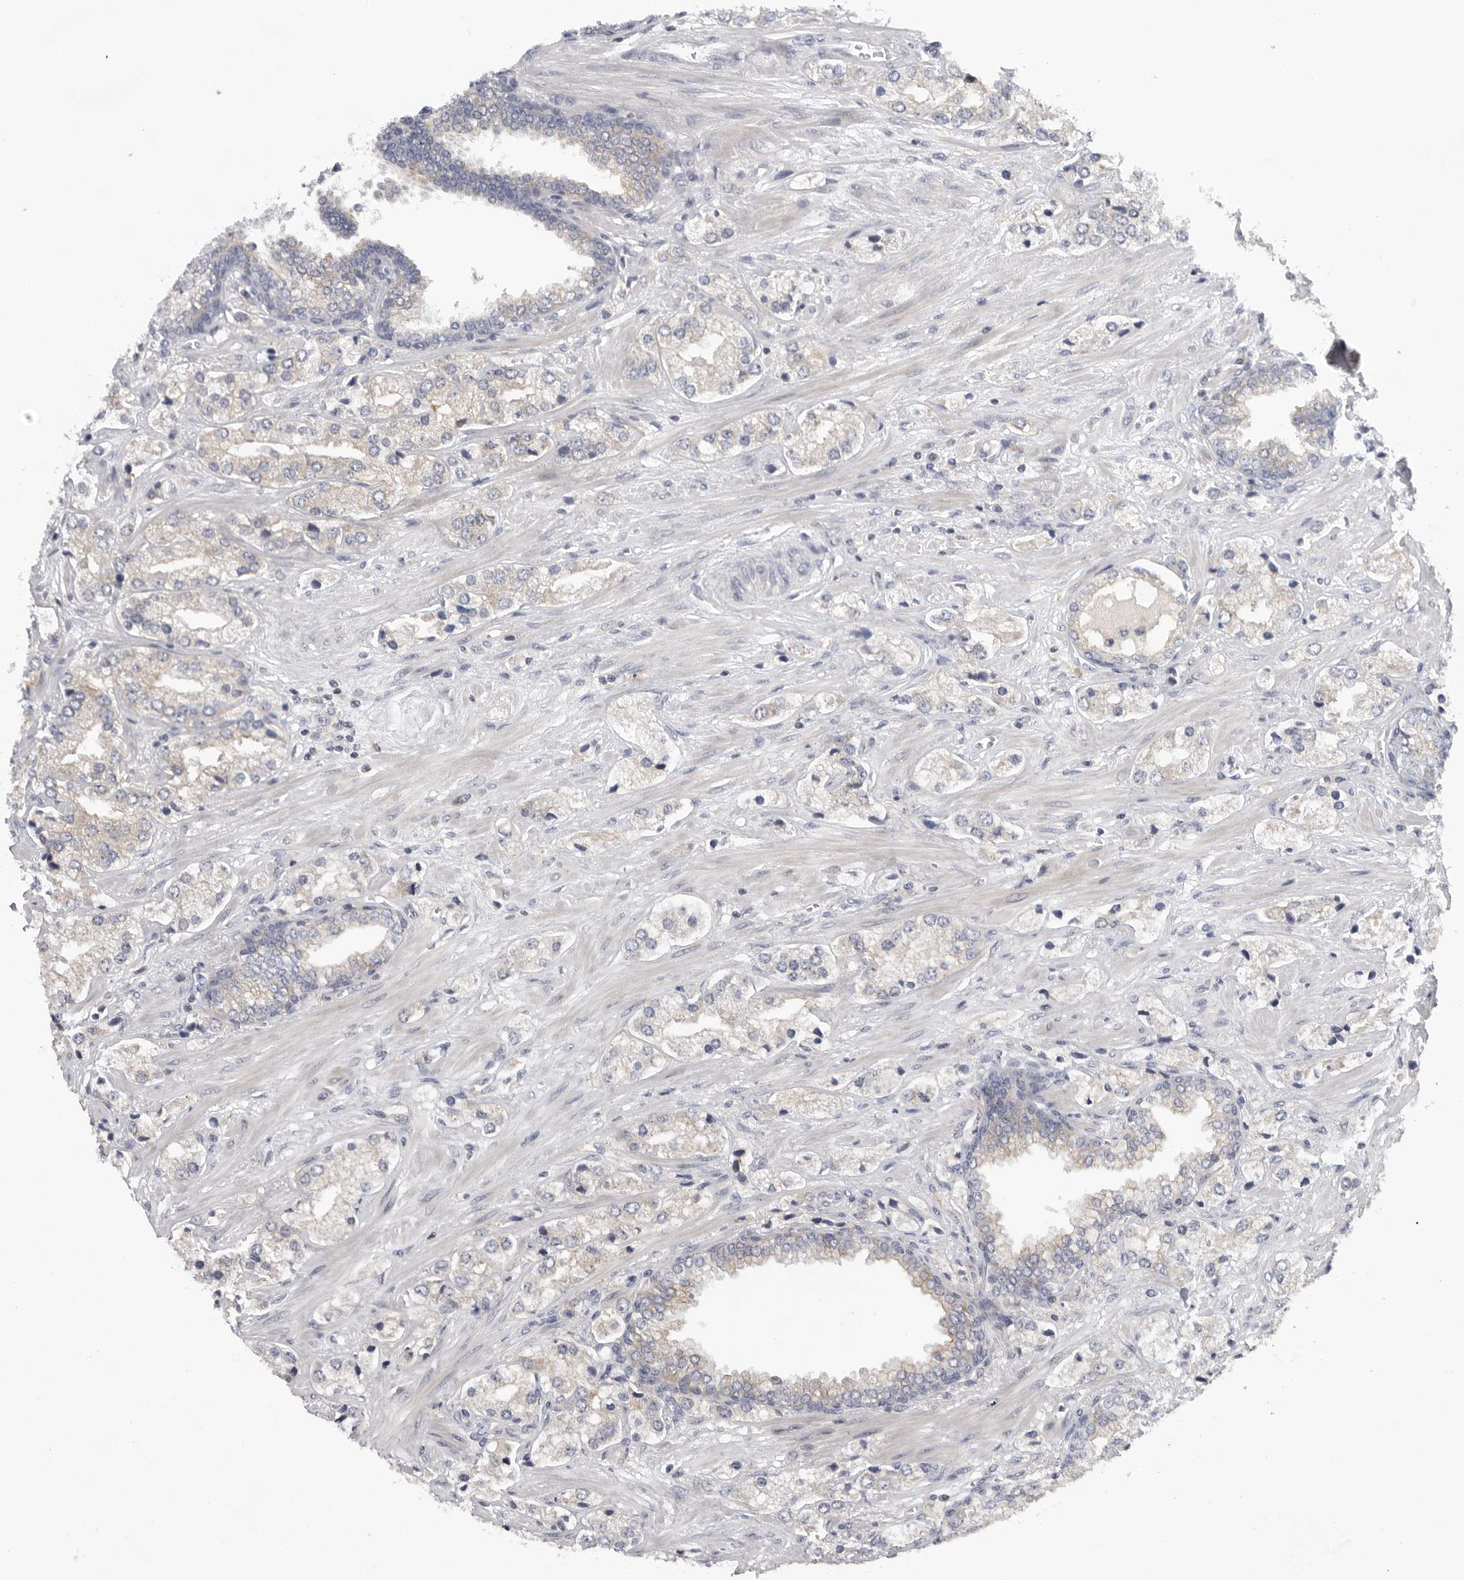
{"staining": {"intensity": "negative", "quantity": "none", "location": "none"}, "tissue": "prostate cancer", "cell_type": "Tumor cells", "image_type": "cancer", "snomed": [{"axis": "morphology", "description": "Adenocarcinoma, High grade"}, {"axis": "topography", "description": "Prostate"}], "caption": "Immunohistochemistry (IHC) of high-grade adenocarcinoma (prostate) reveals no expression in tumor cells.", "gene": "USP24", "patient": {"sex": "male", "age": 66}}